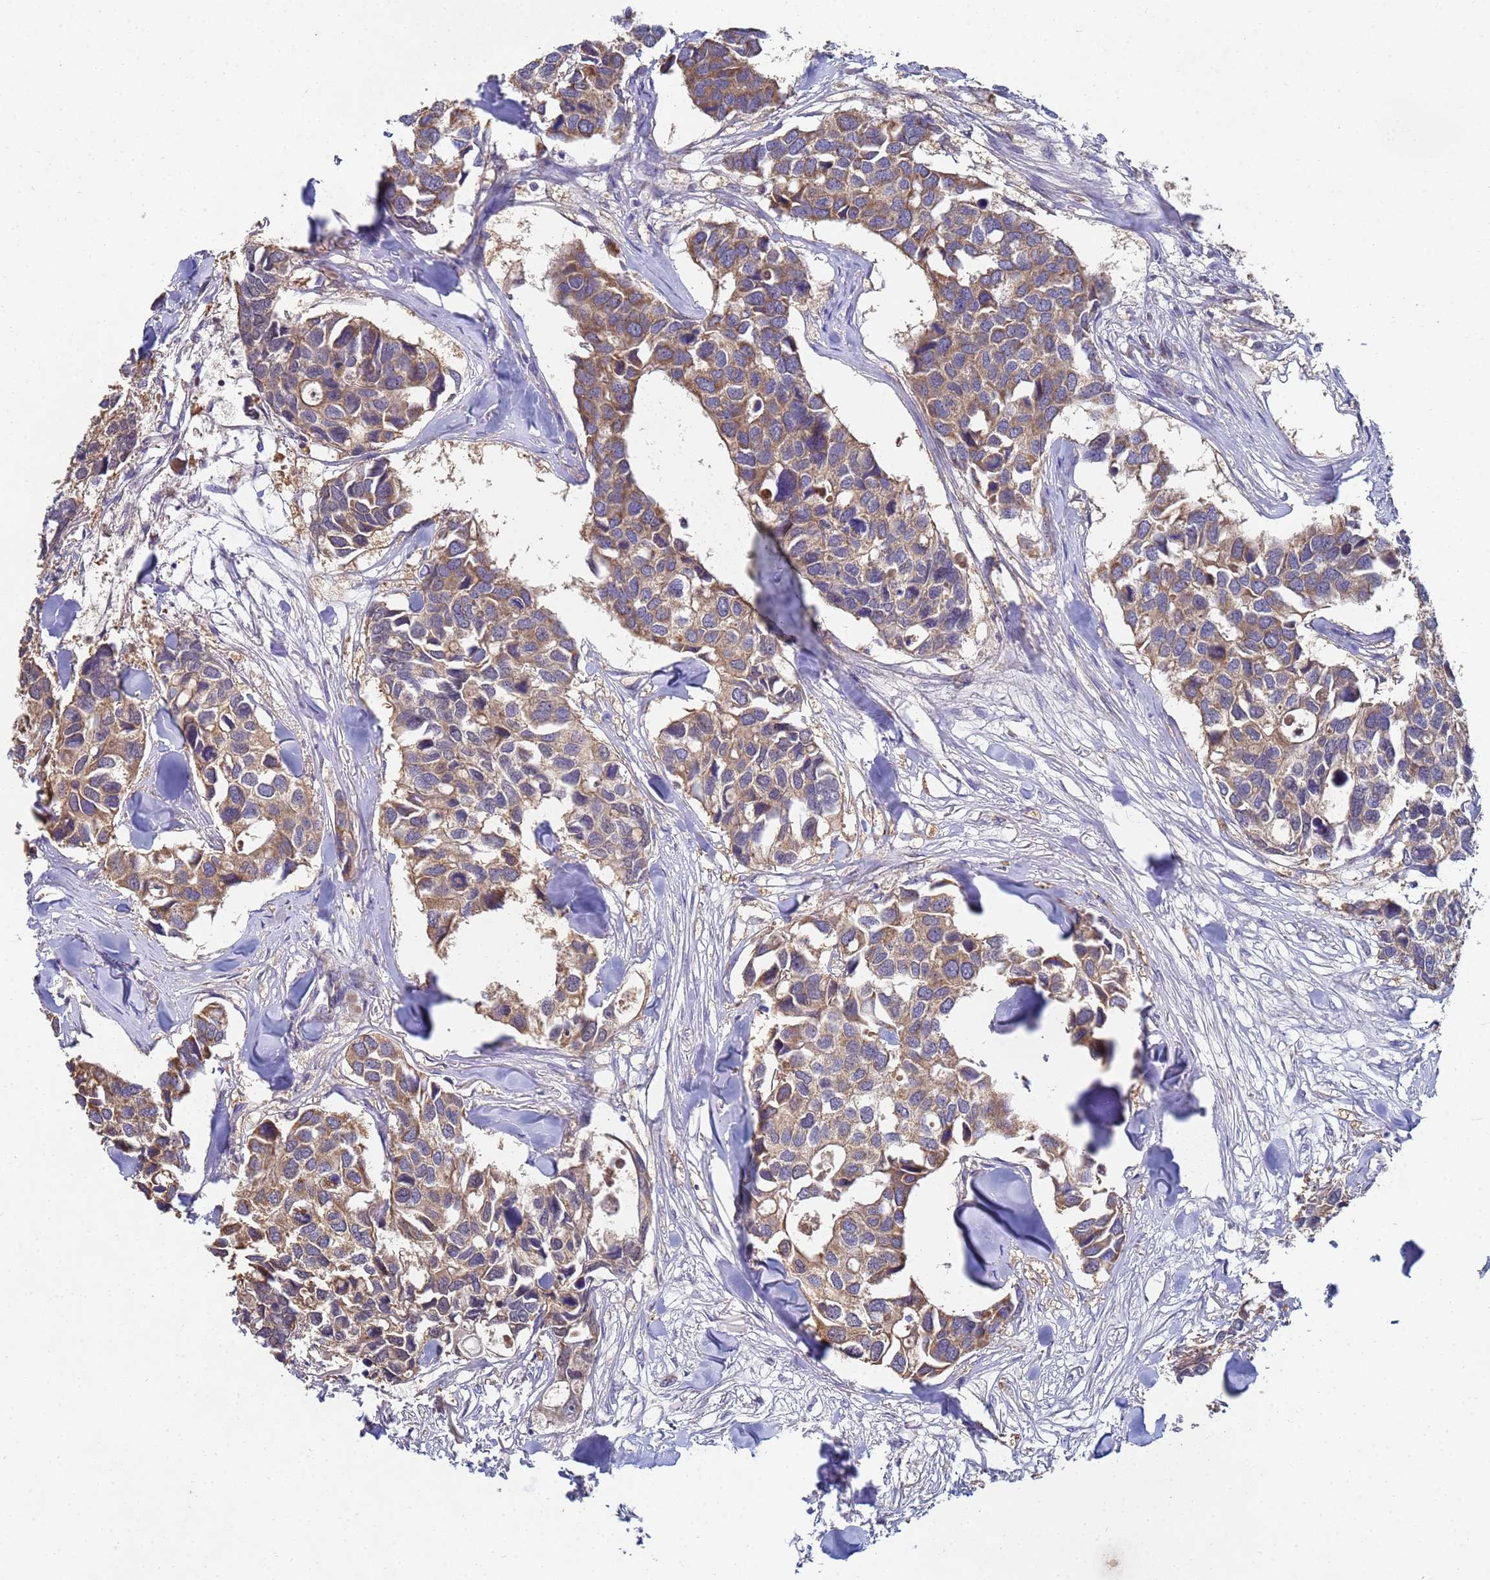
{"staining": {"intensity": "moderate", "quantity": ">75%", "location": "cytoplasmic/membranous"}, "tissue": "breast cancer", "cell_type": "Tumor cells", "image_type": "cancer", "snomed": [{"axis": "morphology", "description": "Duct carcinoma"}, {"axis": "topography", "description": "Breast"}], "caption": "The histopathology image exhibits staining of breast infiltrating ductal carcinoma, revealing moderate cytoplasmic/membranous protein expression (brown color) within tumor cells.", "gene": "C5orf34", "patient": {"sex": "female", "age": 83}}